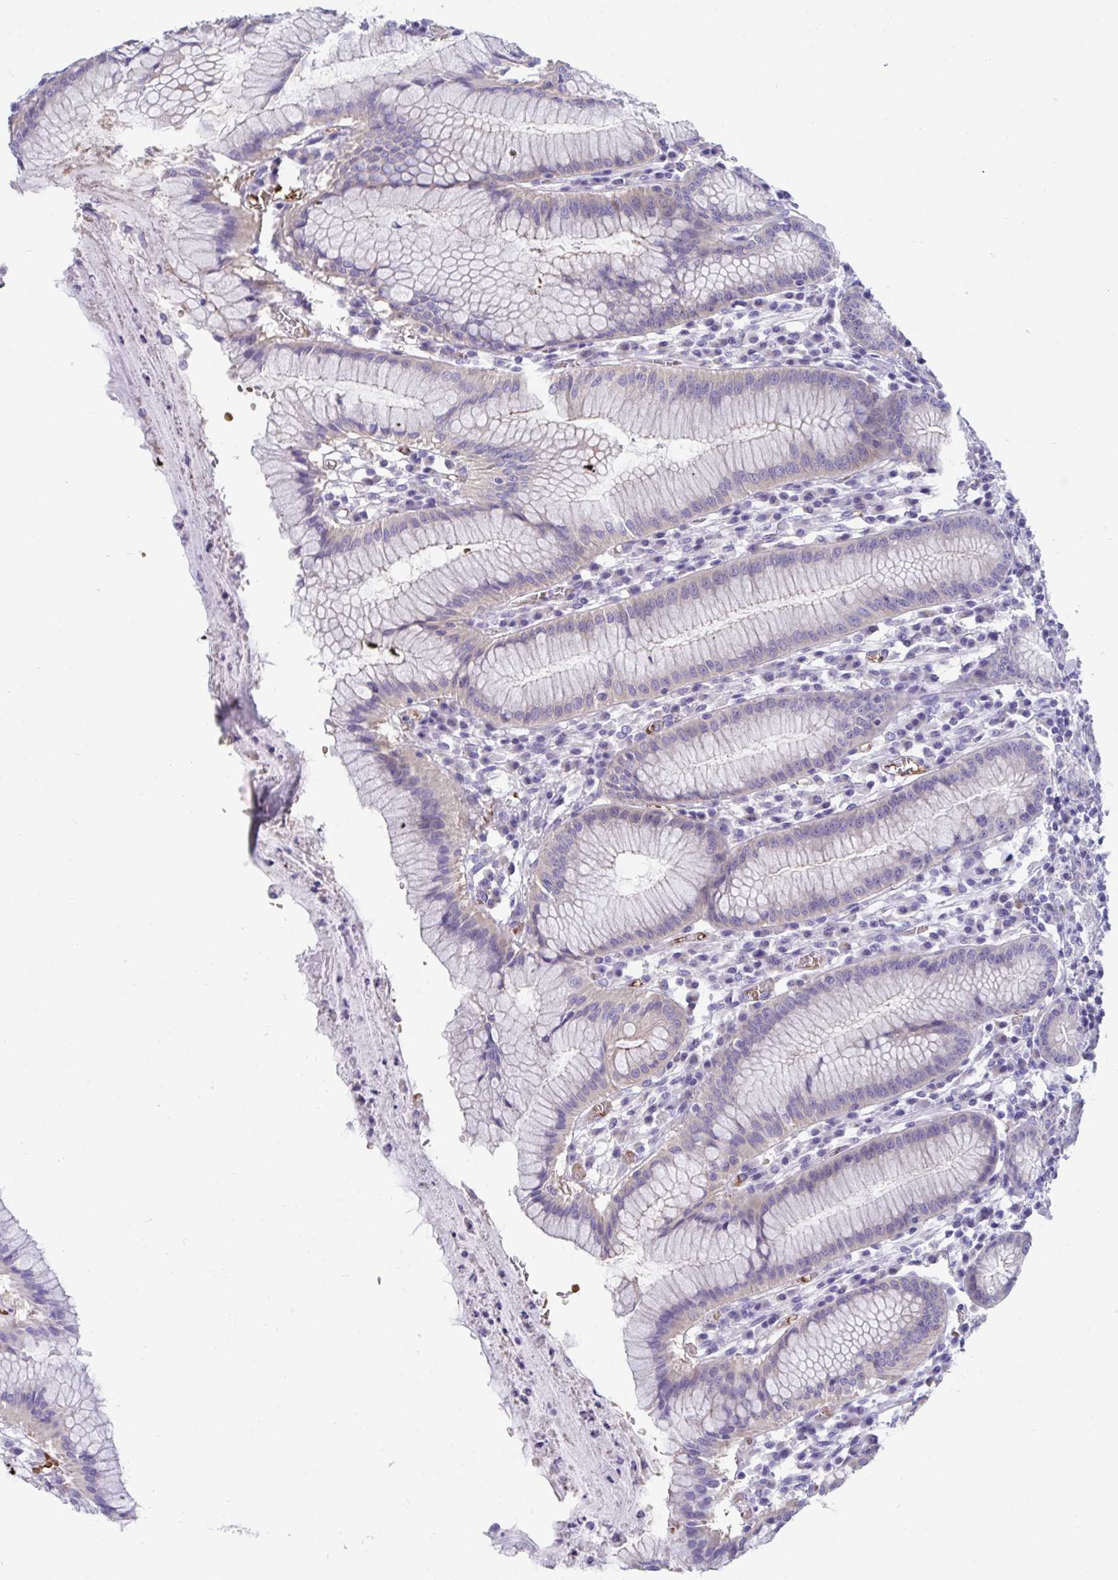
{"staining": {"intensity": "weak", "quantity": "25%-75%", "location": "cytoplasmic/membranous"}, "tissue": "stomach", "cell_type": "Glandular cells", "image_type": "normal", "snomed": [{"axis": "morphology", "description": "Normal tissue, NOS"}, {"axis": "topography", "description": "Stomach"}], "caption": "Immunohistochemical staining of unremarkable stomach shows low levels of weak cytoplasmic/membranous staining in about 25%-75% of glandular cells.", "gene": "TTC30A", "patient": {"sex": "male", "age": 55}}